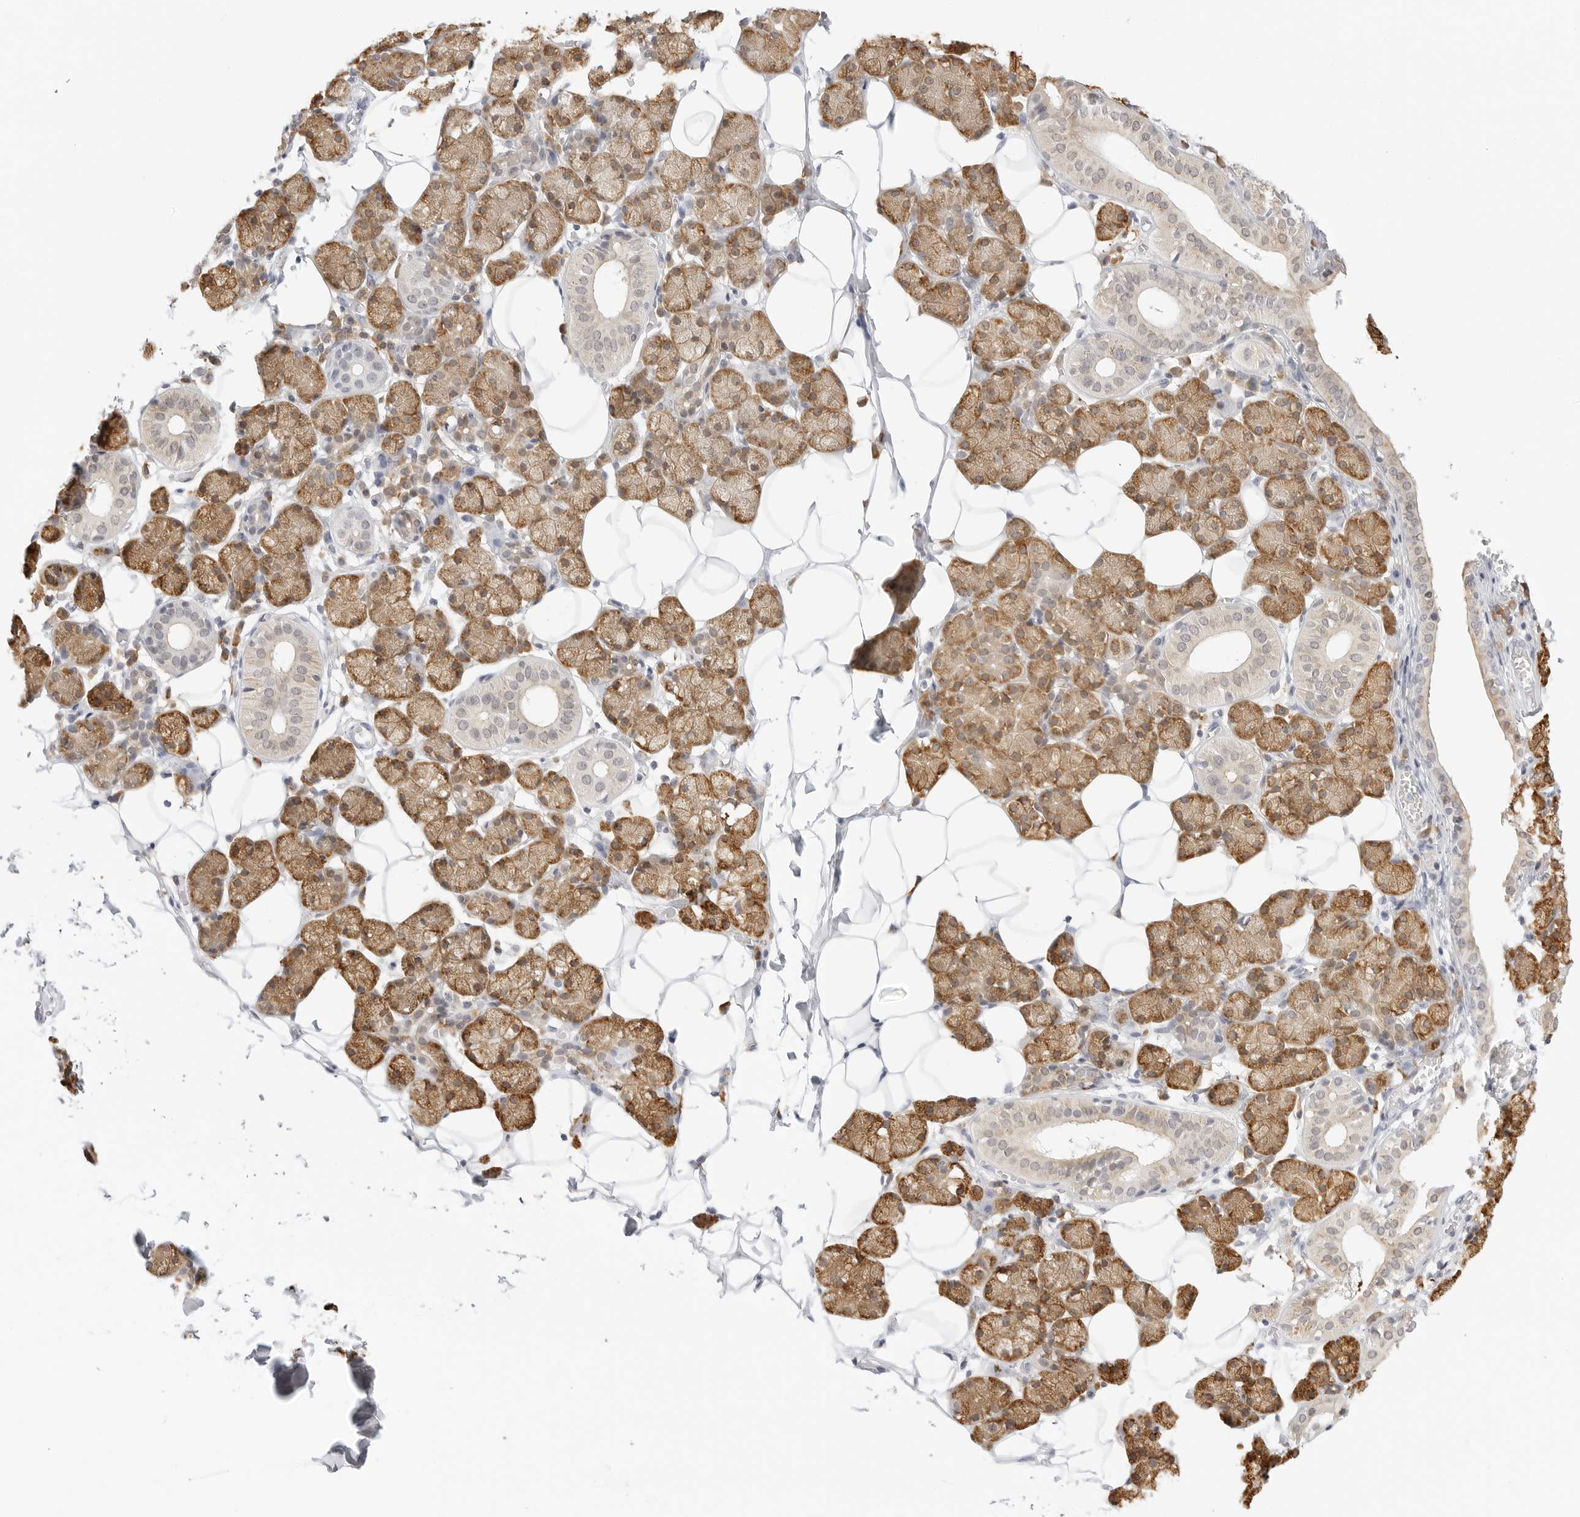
{"staining": {"intensity": "moderate", "quantity": ">75%", "location": "cytoplasmic/membranous"}, "tissue": "salivary gland", "cell_type": "Glandular cells", "image_type": "normal", "snomed": [{"axis": "morphology", "description": "Normal tissue, NOS"}, {"axis": "topography", "description": "Salivary gland"}], "caption": "Salivary gland was stained to show a protein in brown. There is medium levels of moderate cytoplasmic/membranous expression in approximately >75% of glandular cells. Nuclei are stained in blue.", "gene": "THEM4", "patient": {"sex": "female", "age": 33}}